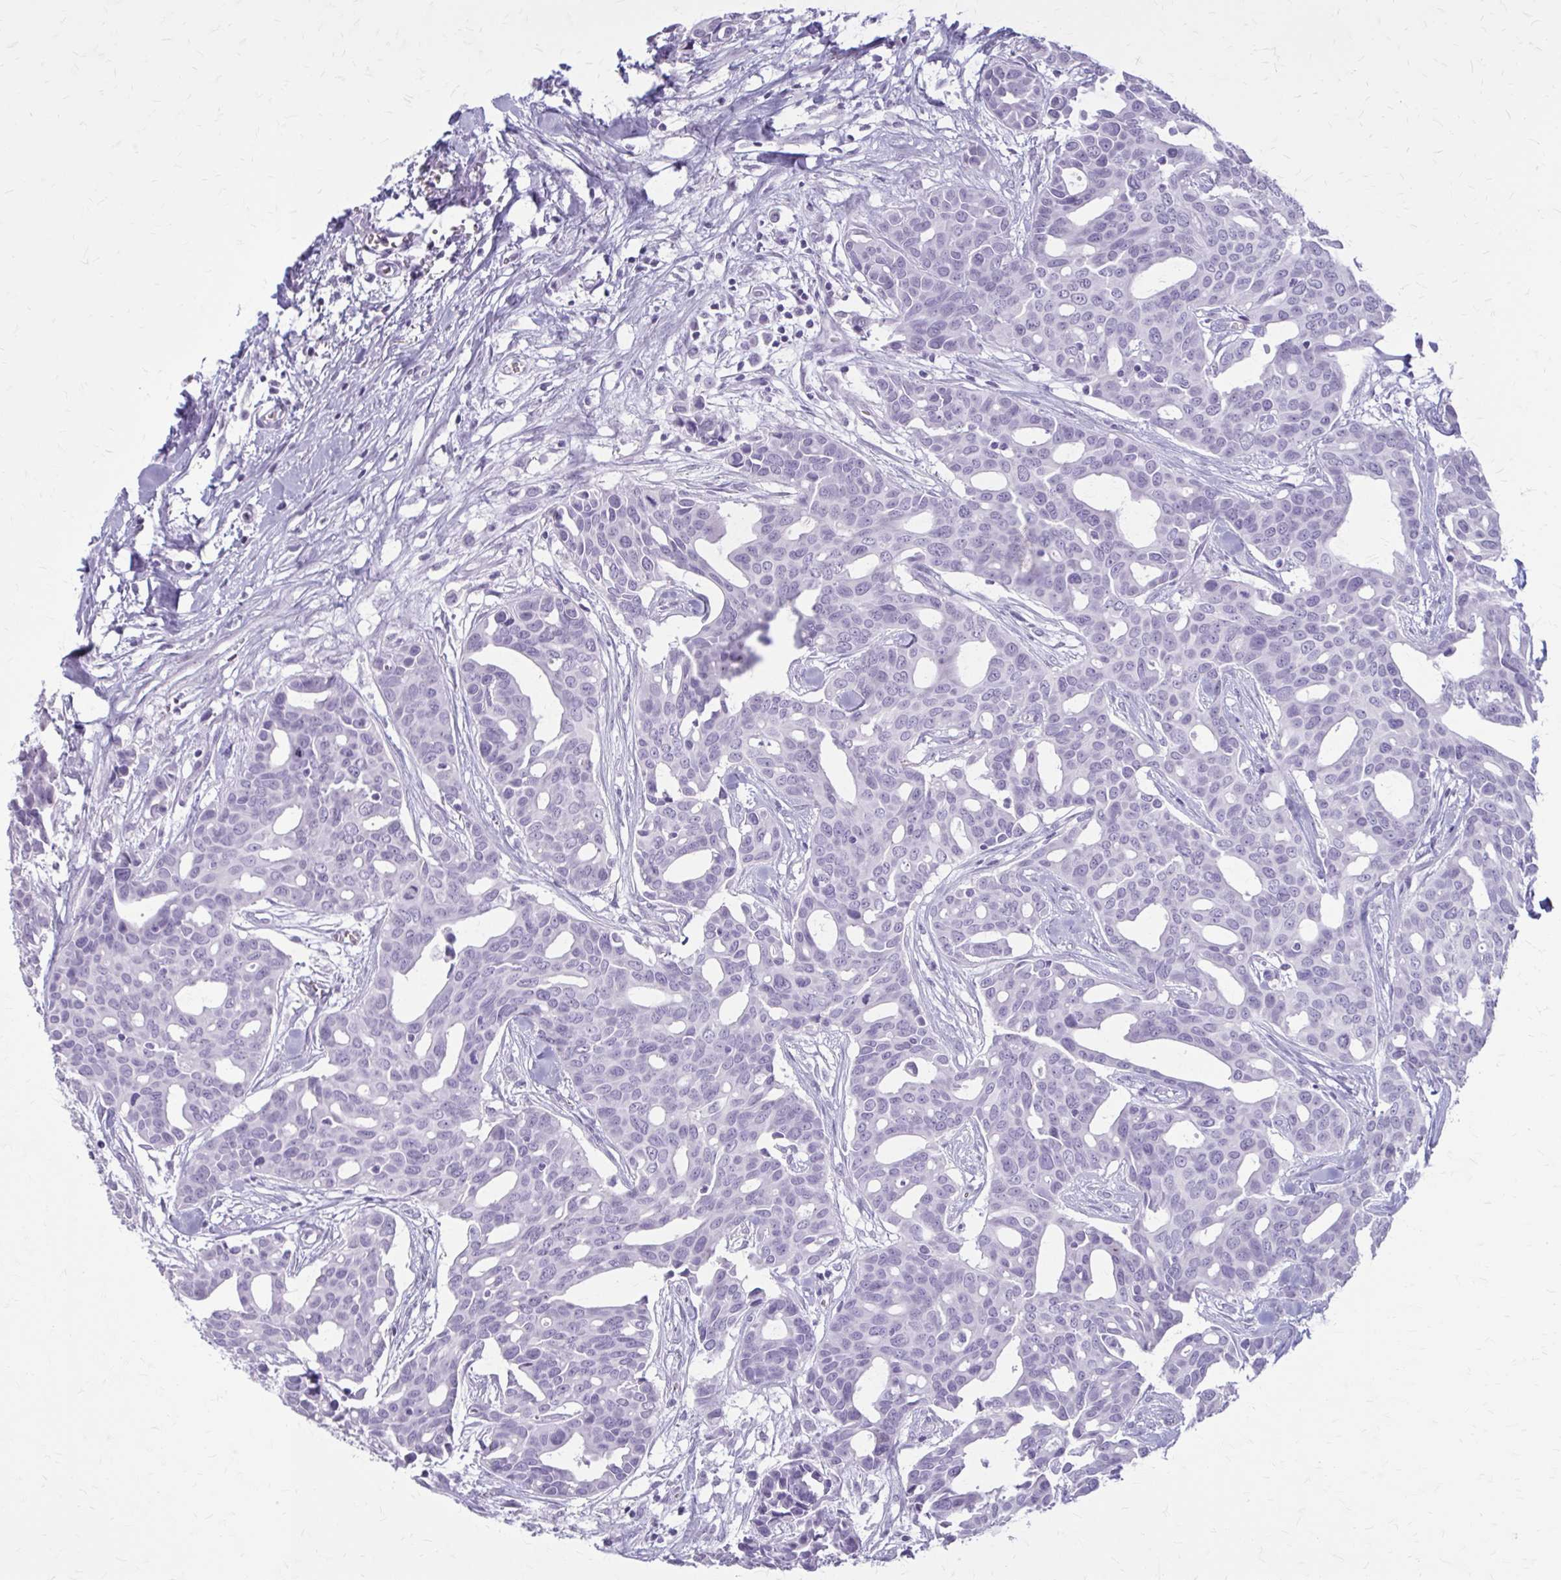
{"staining": {"intensity": "negative", "quantity": "none", "location": "none"}, "tissue": "breast cancer", "cell_type": "Tumor cells", "image_type": "cancer", "snomed": [{"axis": "morphology", "description": "Duct carcinoma"}, {"axis": "topography", "description": "Breast"}], "caption": "Image shows no protein positivity in tumor cells of breast cancer (invasive ductal carcinoma) tissue.", "gene": "KRT5", "patient": {"sex": "female", "age": 54}}